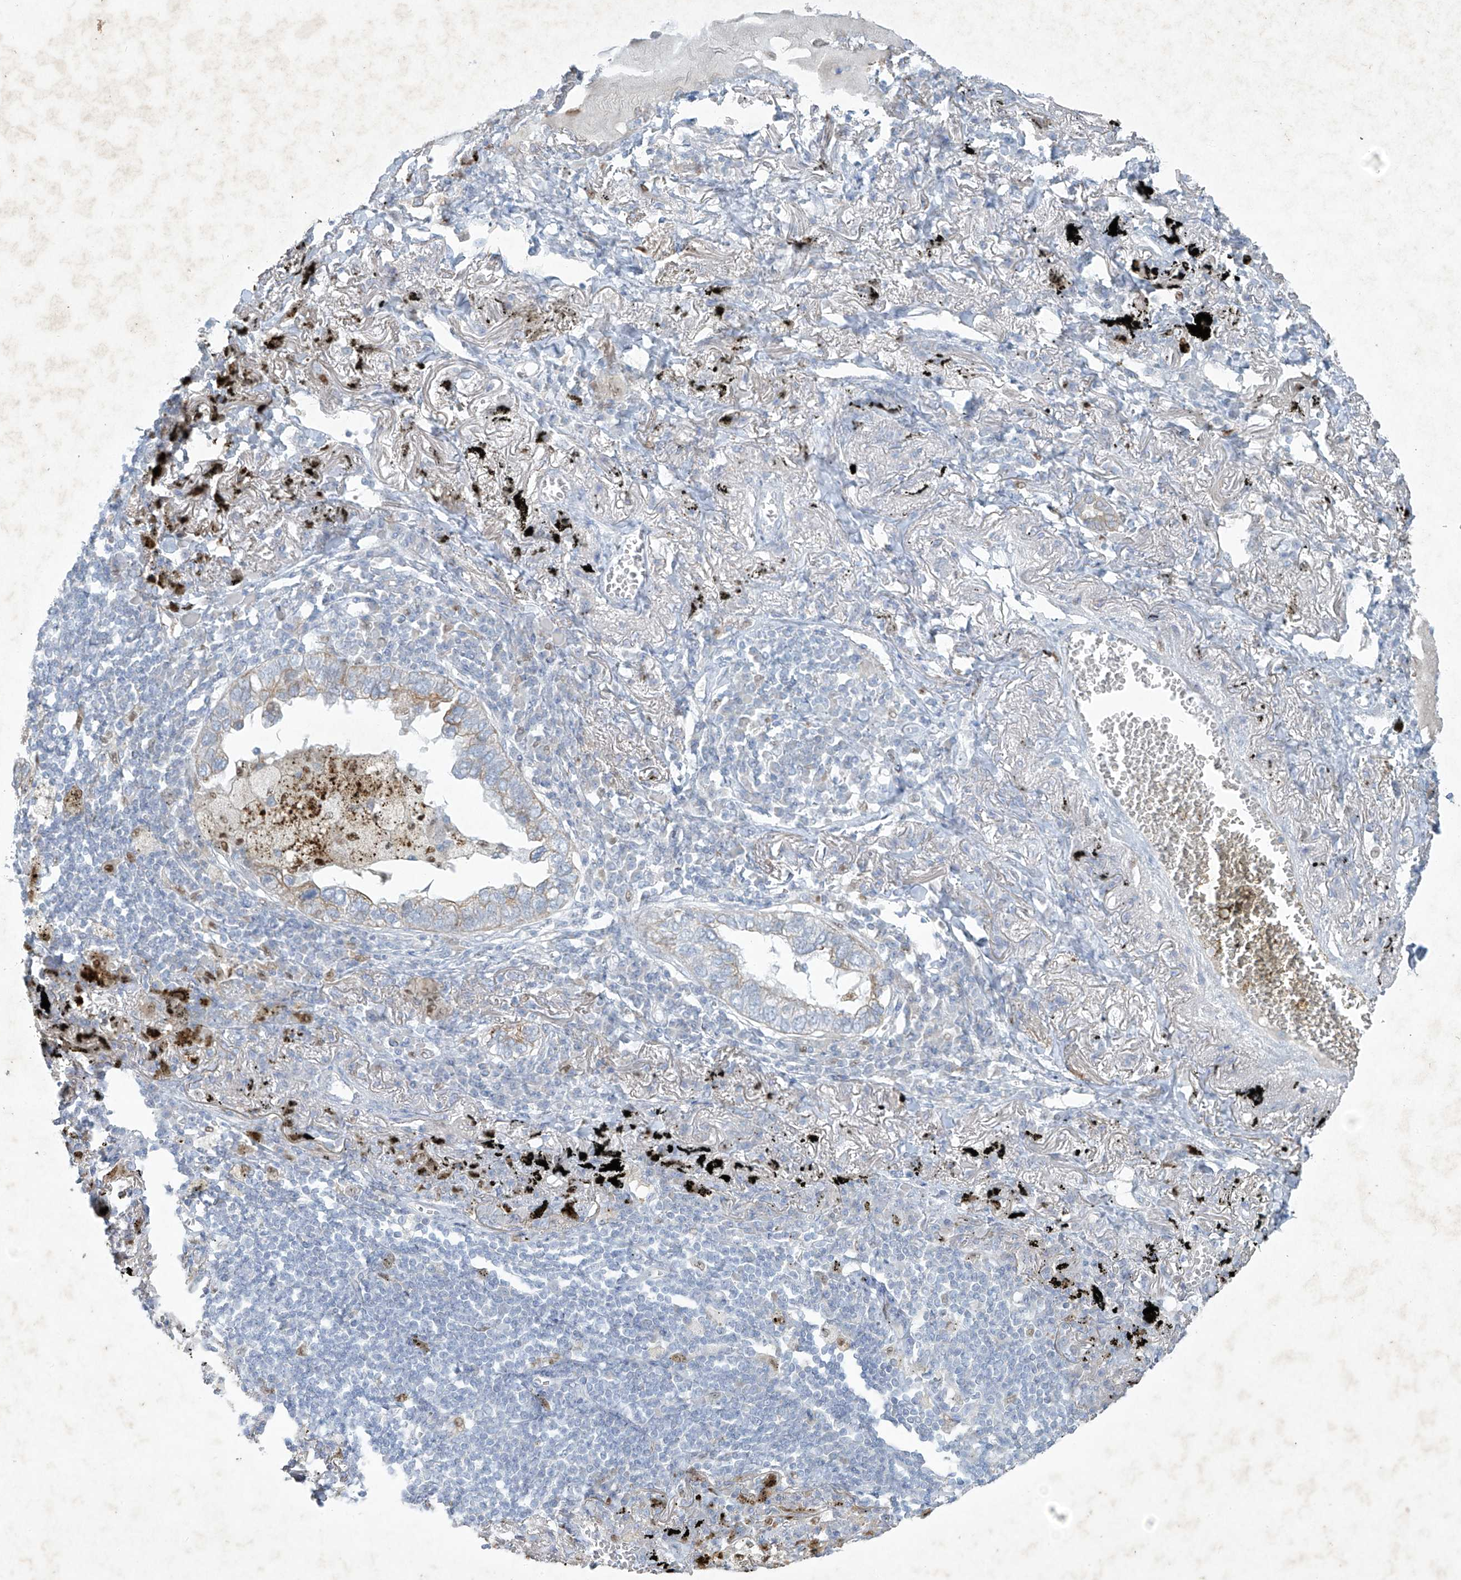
{"staining": {"intensity": "weak", "quantity": "25%-75%", "location": "cytoplasmic/membranous"}, "tissue": "lung cancer", "cell_type": "Tumor cells", "image_type": "cancer", "snomed": [{"axis": "morphology", "description": "Adenocarcinoma, NOS"}, {"axis": "topography", "description": "Lung"}], "caption": "Weak cytoplasmic/membranous protein expression is seen in approximately 25%-75% of tumor cells in lung cancer.", "gene": "TUBE1", "patient": {"sex": "male", "age": 65}}